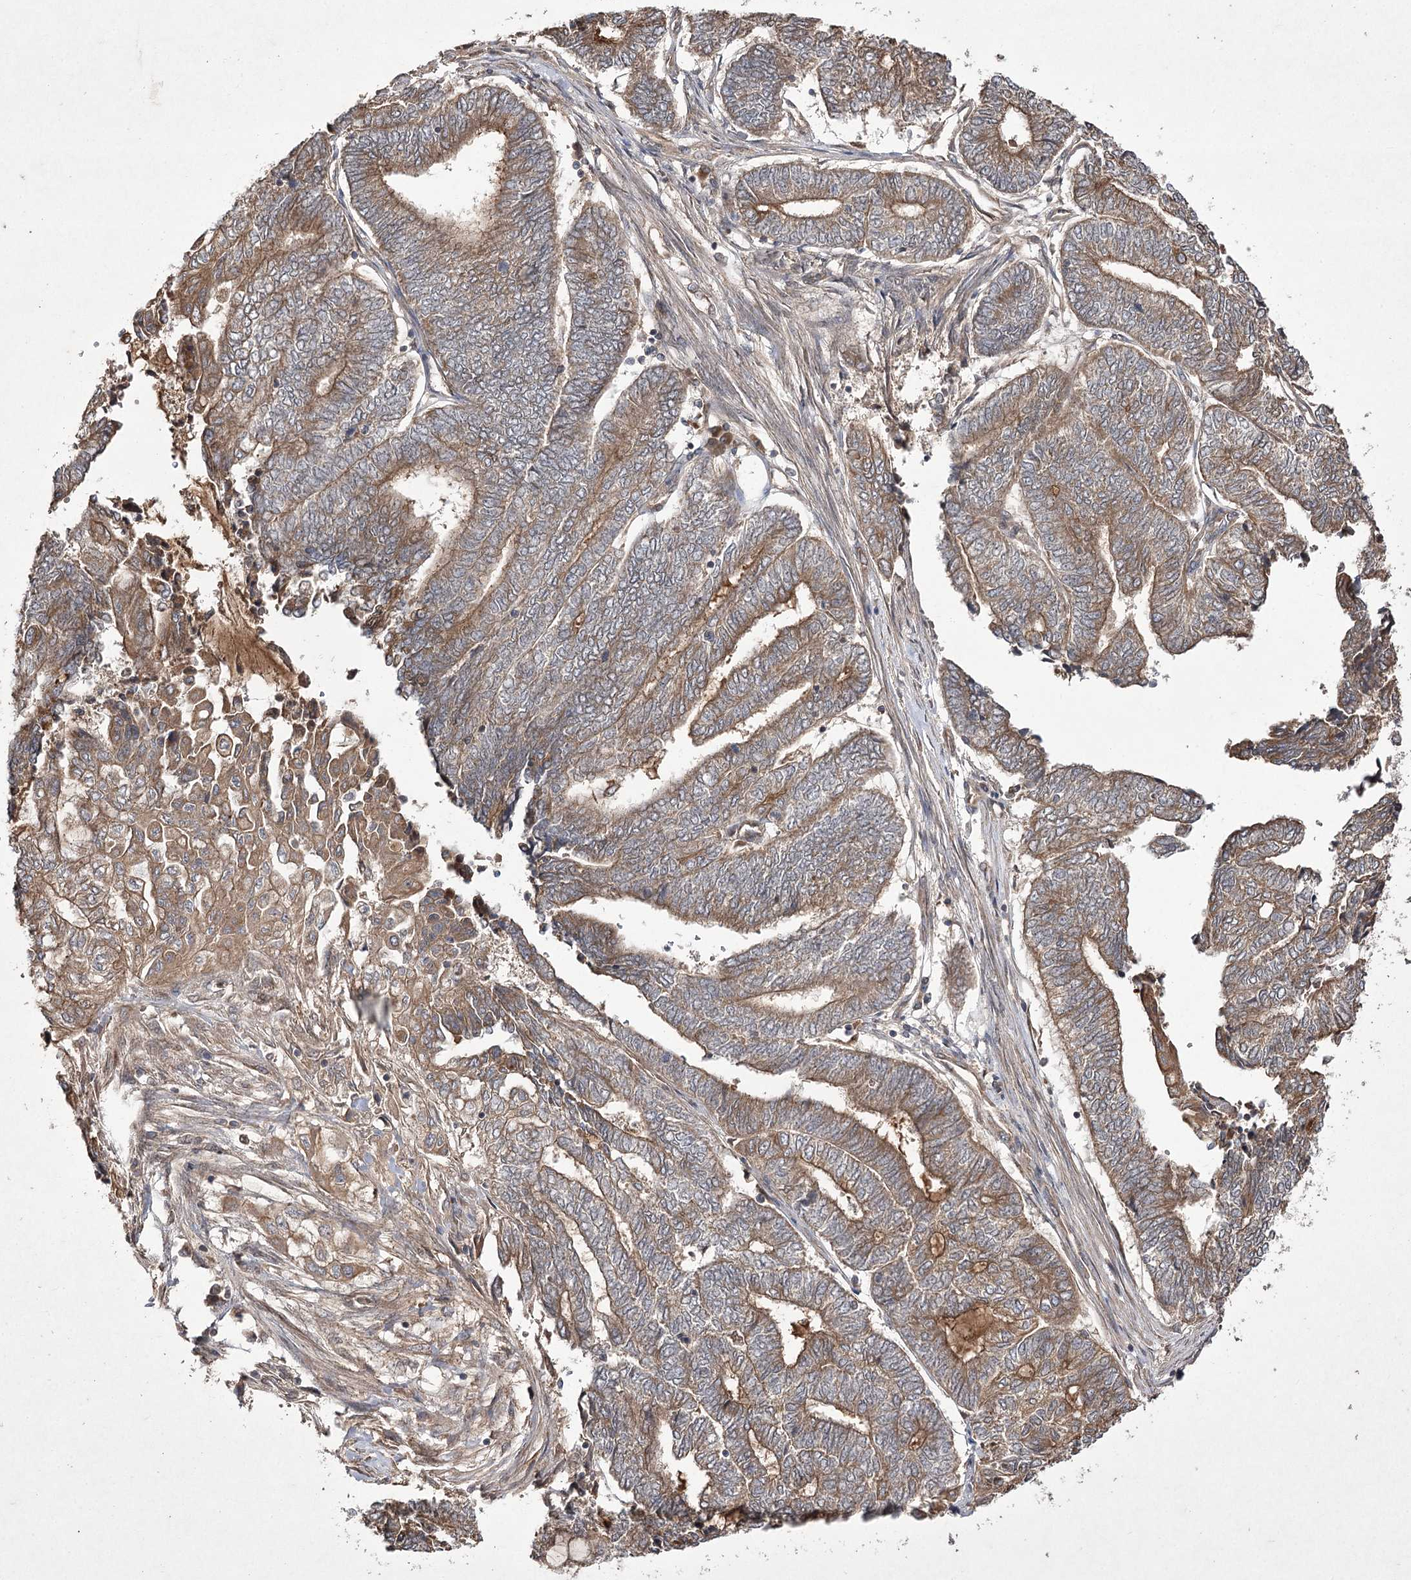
{"staining": {"intensity": "moderate", "quantity": "25%-75%", "location": "cytoplasmic/membranous"}, "tissue": "endometrial cancer", "cell_type": "Tumor cells", "image_type": "cancer", "snomed": [{"axis": "morphology", "description": "Adenocarcinoma, NOS"}, {"axis": "topography", "description": "Uterus"}, {"axis": "topography", "description": "Endometrium"}], "caption": "Tumor cells show medium levels of moderate cytoplasmic/membranous staining in approximately 25%-75% of cells in adenocarcinoma (endometrial).", "gene": "FANCL", "patient": {"sex": "female", "age": 70}}